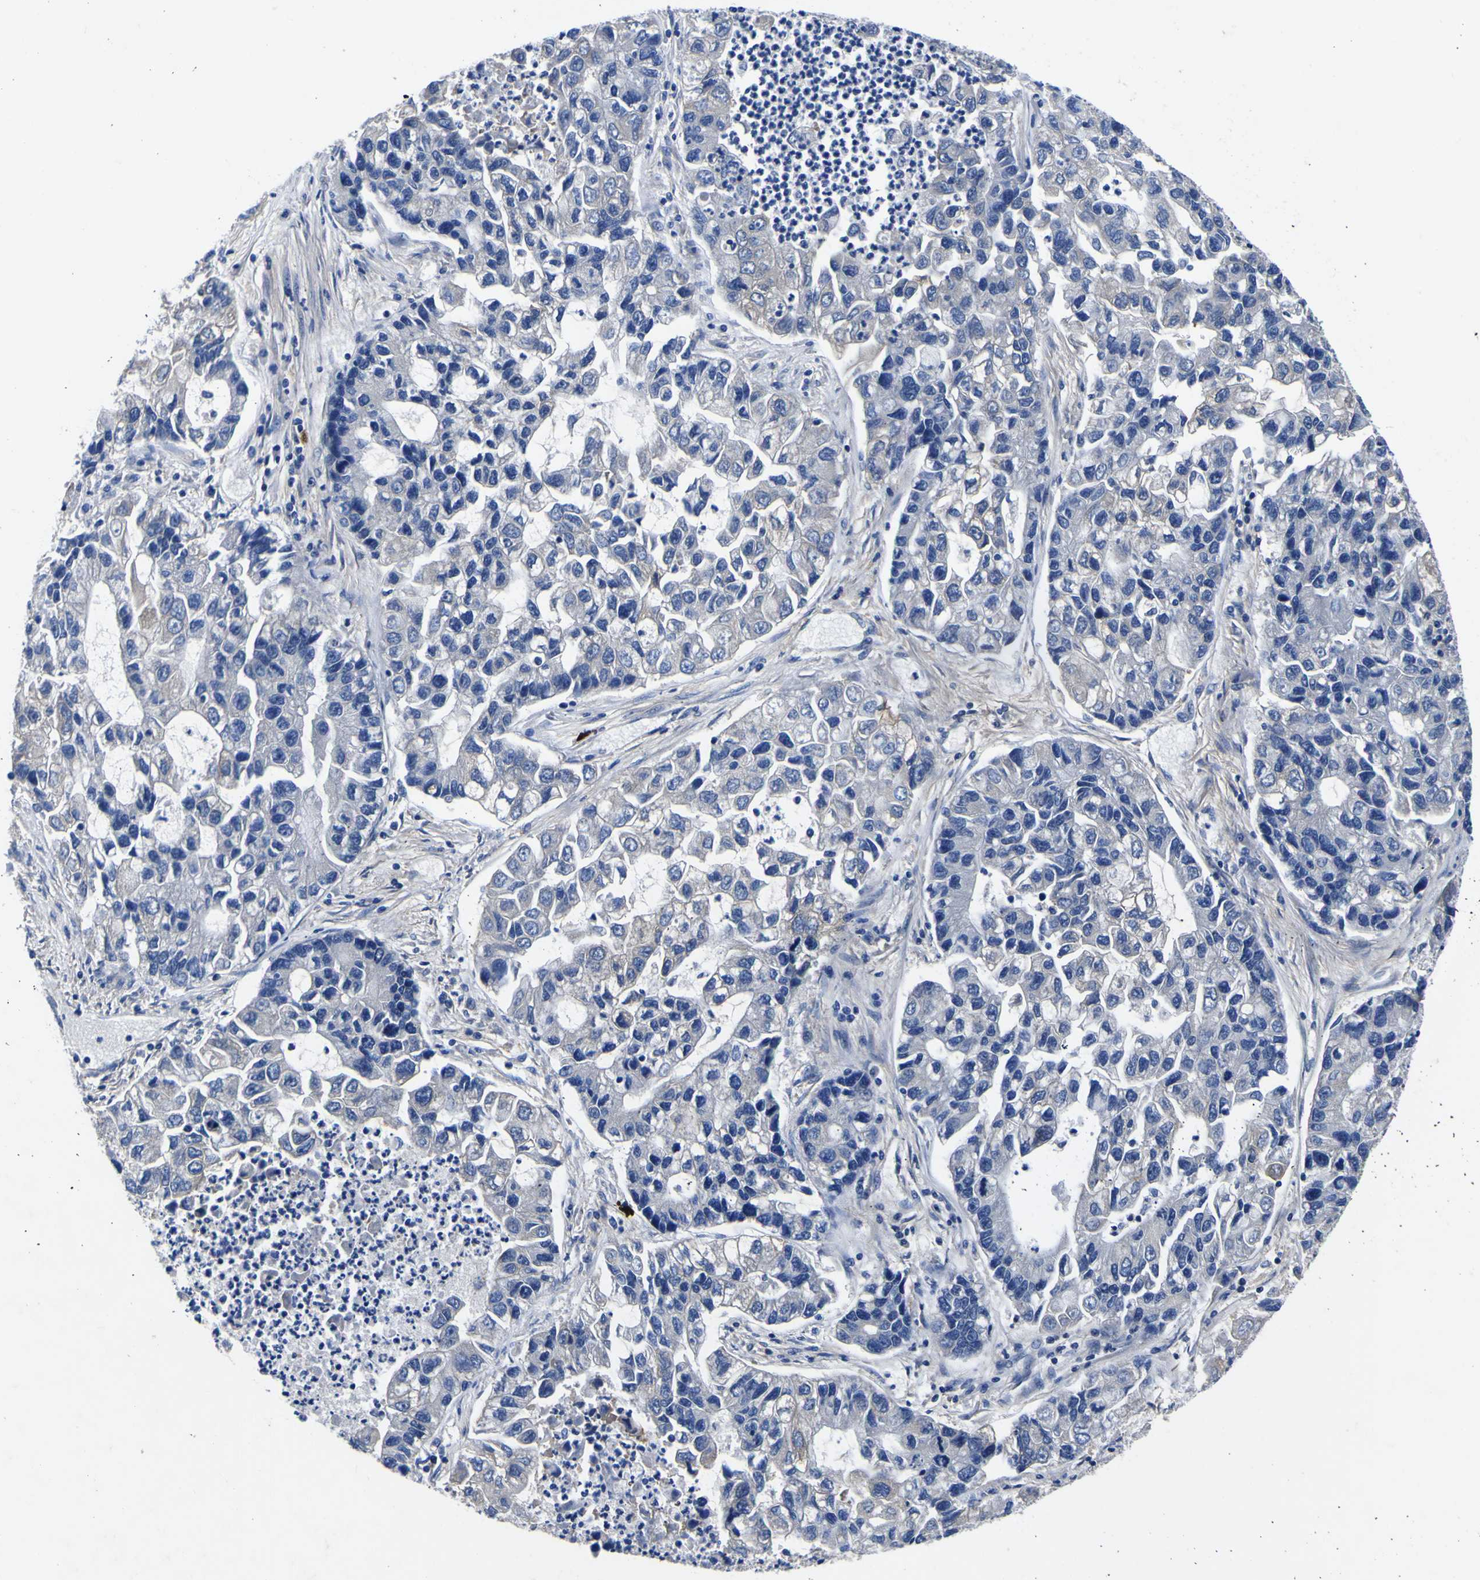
{"staining": {"intensity": "negative", "quantity": "none", "location": "none"}, "tissue": "lung cancer", "cell_type": "Tumor cells", "image_type": "cancer", "snomed": [{"axis": "morphology", "description": "Adenocarcinoma, NOS"}, {"axis": "topography", "description": "Lung"}], "caption": "An immunohistochemistry histopathology image of lung cancer (adenocarcinoma) is shown. There is no staining in tumor cells of lung cancer (adenocarcinoma).", "gene": "VASN", "patient": {"sex": "female", "age": 51}}